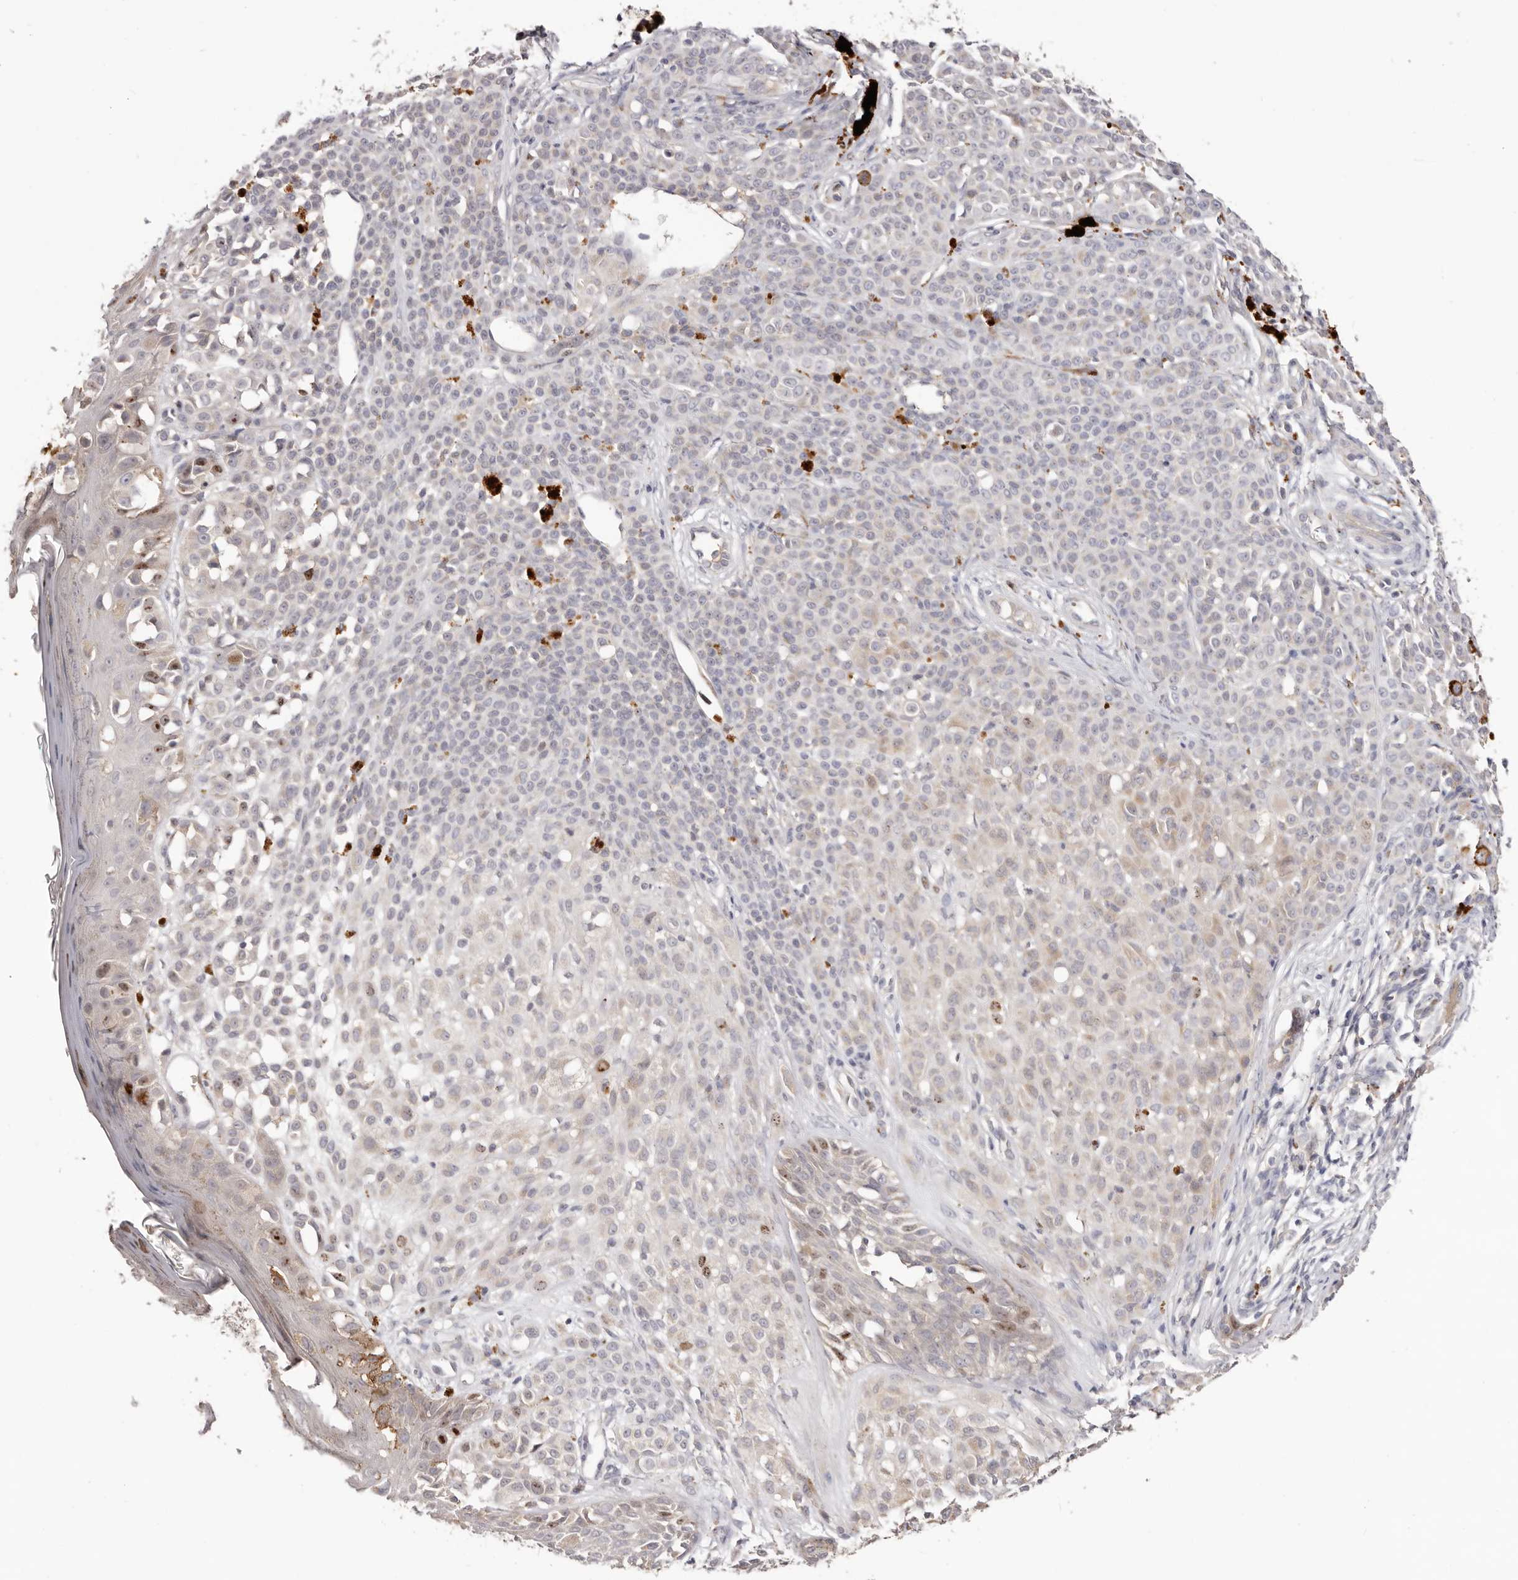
{"staining": {"intensity": "negative", "quantity": "none", "location": "none"}, "tissue": "melanoma", "cell_type": "Tumor cells", "image_type": "cancer", "snomed": [{"axis": "morphology", "description": "Malignant melanoma, NOS"}, {"axis": "topography", "description": "Skin of leg"}], "caption": "Tumor cells show no significant protein expression in melanoma.", "gene": "CCDC190", "patient": {"sex": "female", "age": 72}}